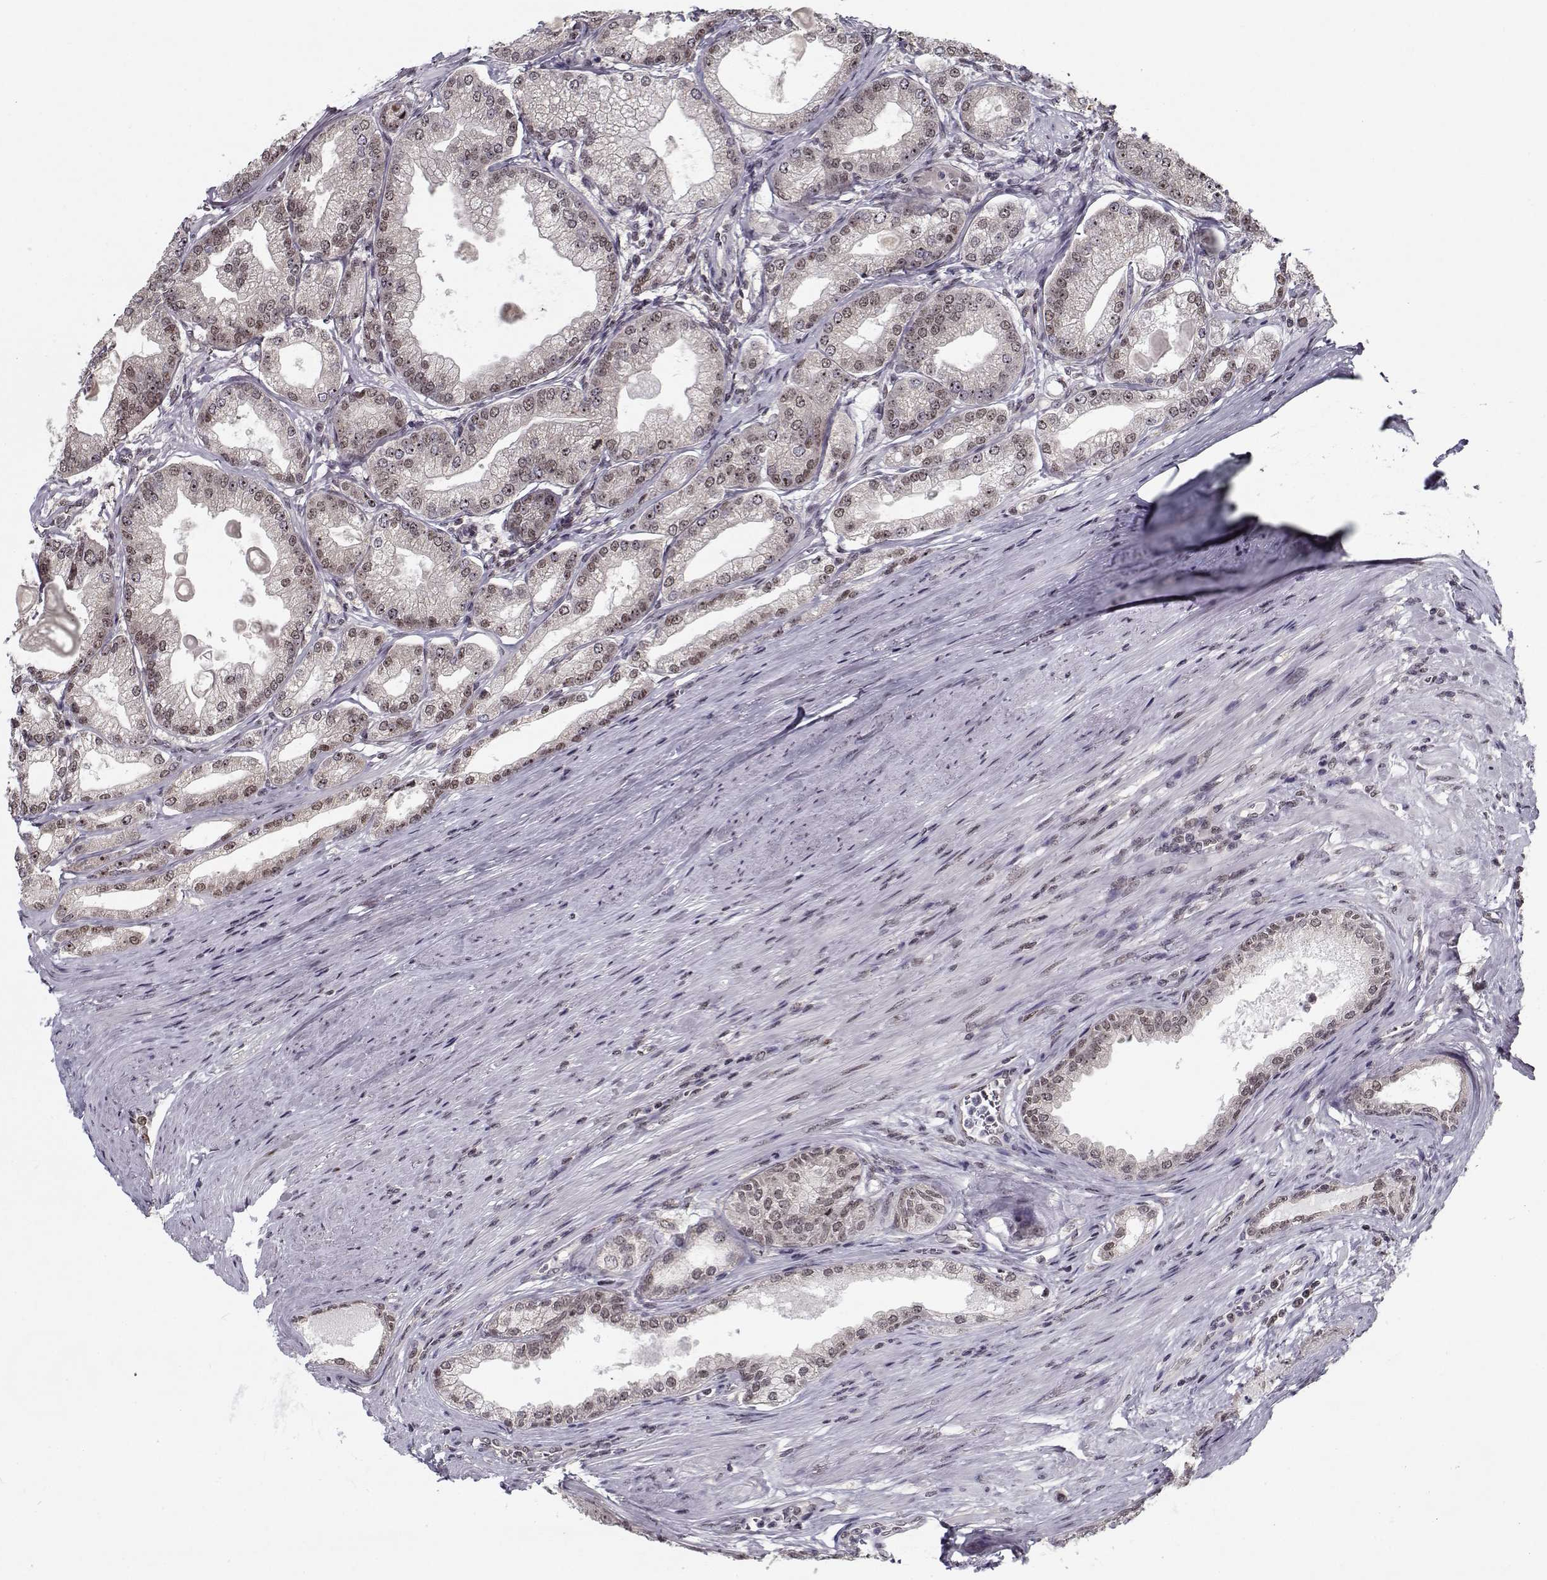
{"staining": {"intensity": "negative", "quantity": "none", "location": "none"}, "tissue": "prostate cancer", "cell_type": "Tumor cells", "image_type": "cancer", "snomed": [{"axis": "morphology", "description": "Adenocarcinoma, NOS"}, {"axis": "topography", "description": "Prostate and seminal vesicle, NOS"}, {"axis": "topography", "description": "Prostate"}], "caption": "Histopathology image shows no protein staining in tumor cells of adenocarcinoma (prostate) tissue.", "gene": "TESPA1", "patient": {"sex": "male", "age": 77}}